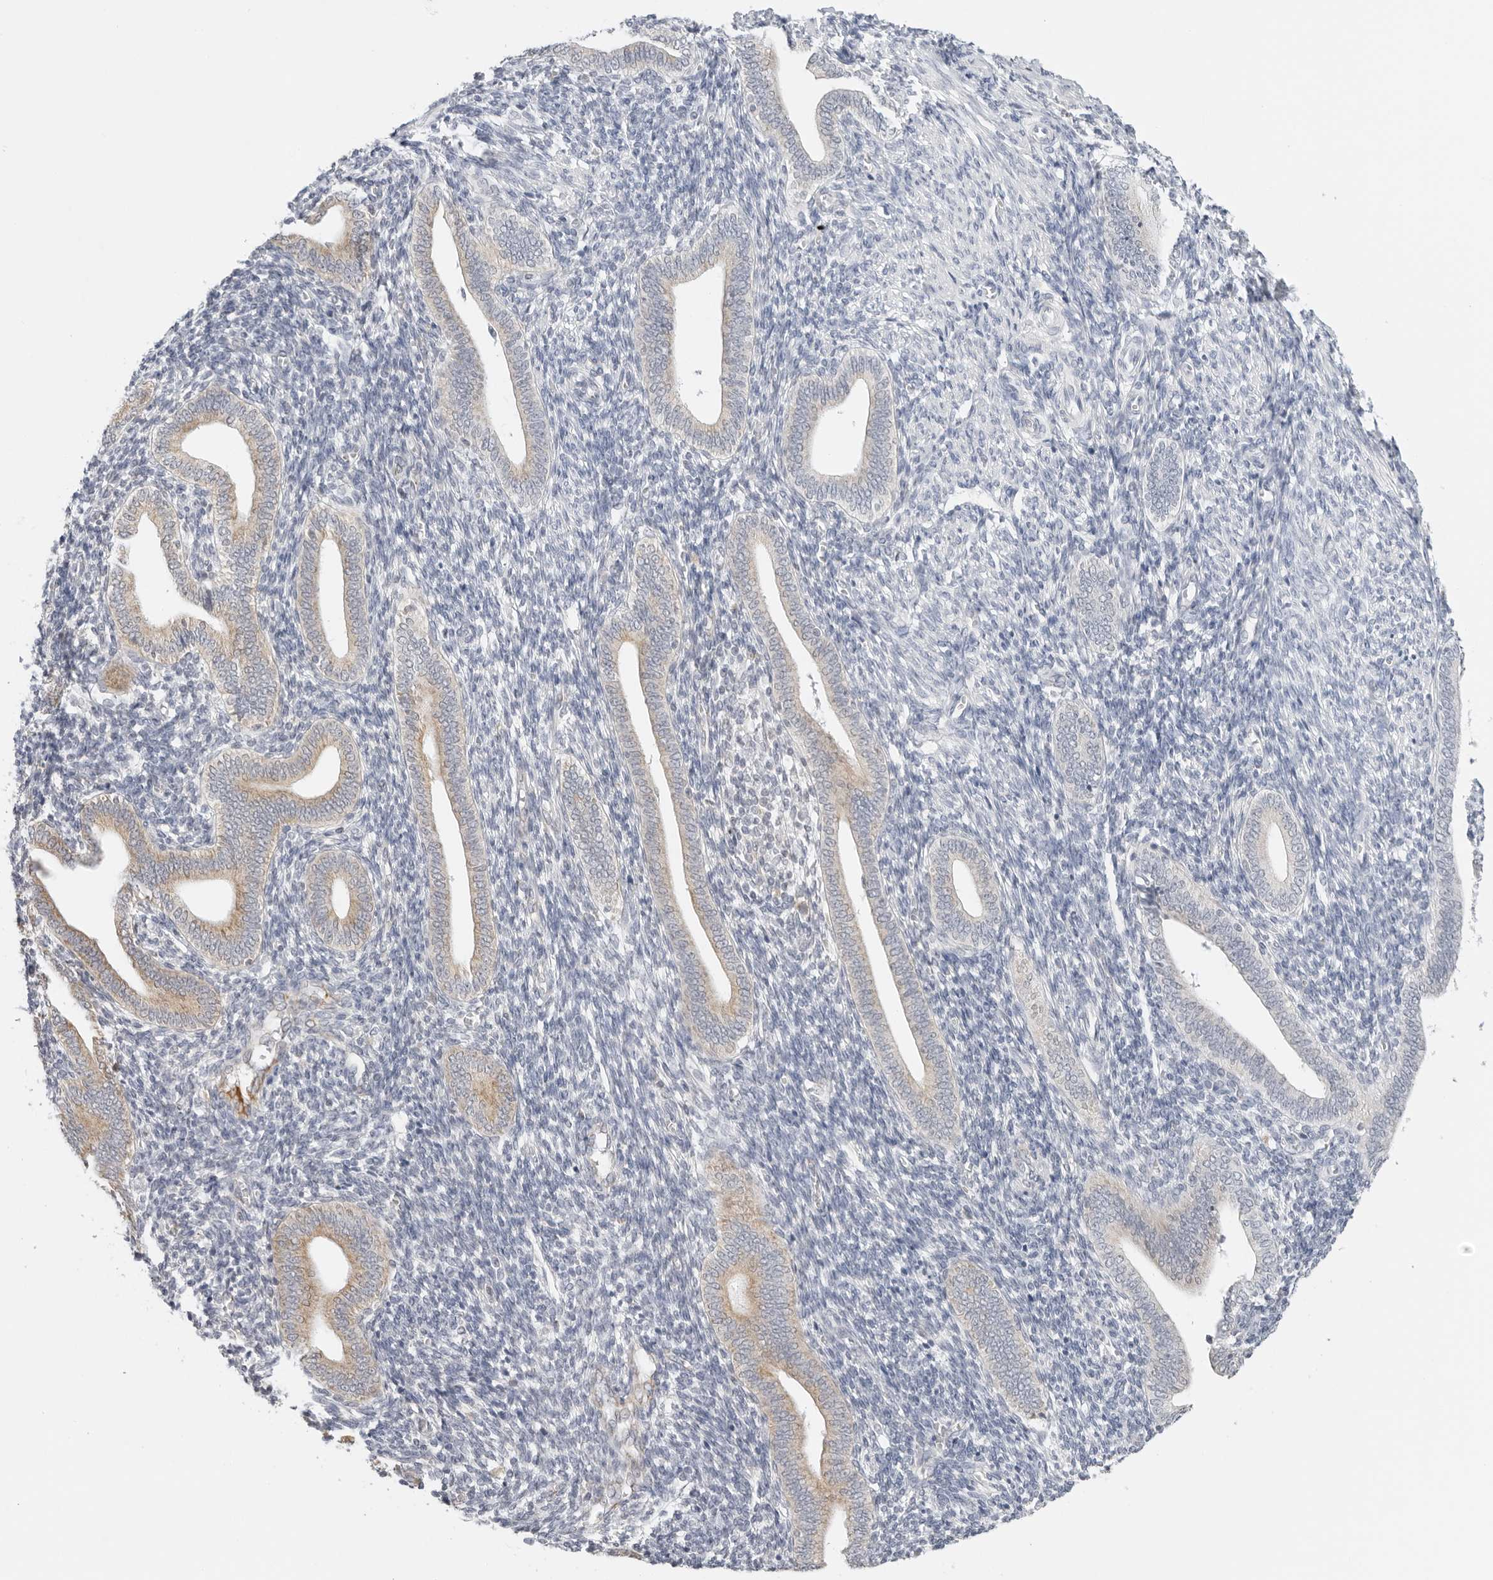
{"staining": {"intensity": "negative", "quantity": "none", "location": "none"}, "tissue": "endometrium", "cell_type": "Cells in endometrial stroma", "image_type": "normal", "snomed": [{"axis": "morphology", "description": "Normal tissue, NOS"}, {"axis": "topography", "description": "Uterus"}, {"axis": "topography", "description": "Endometrium"}], "caption": "A high-resolution histopathology image shows immunohistochemistry staining of unremarkable endometrium, which shows no significant expression in cells in endometrial stroma.", "gene": "RC3H1", "patient": {"sex": "female", "age": 33}}